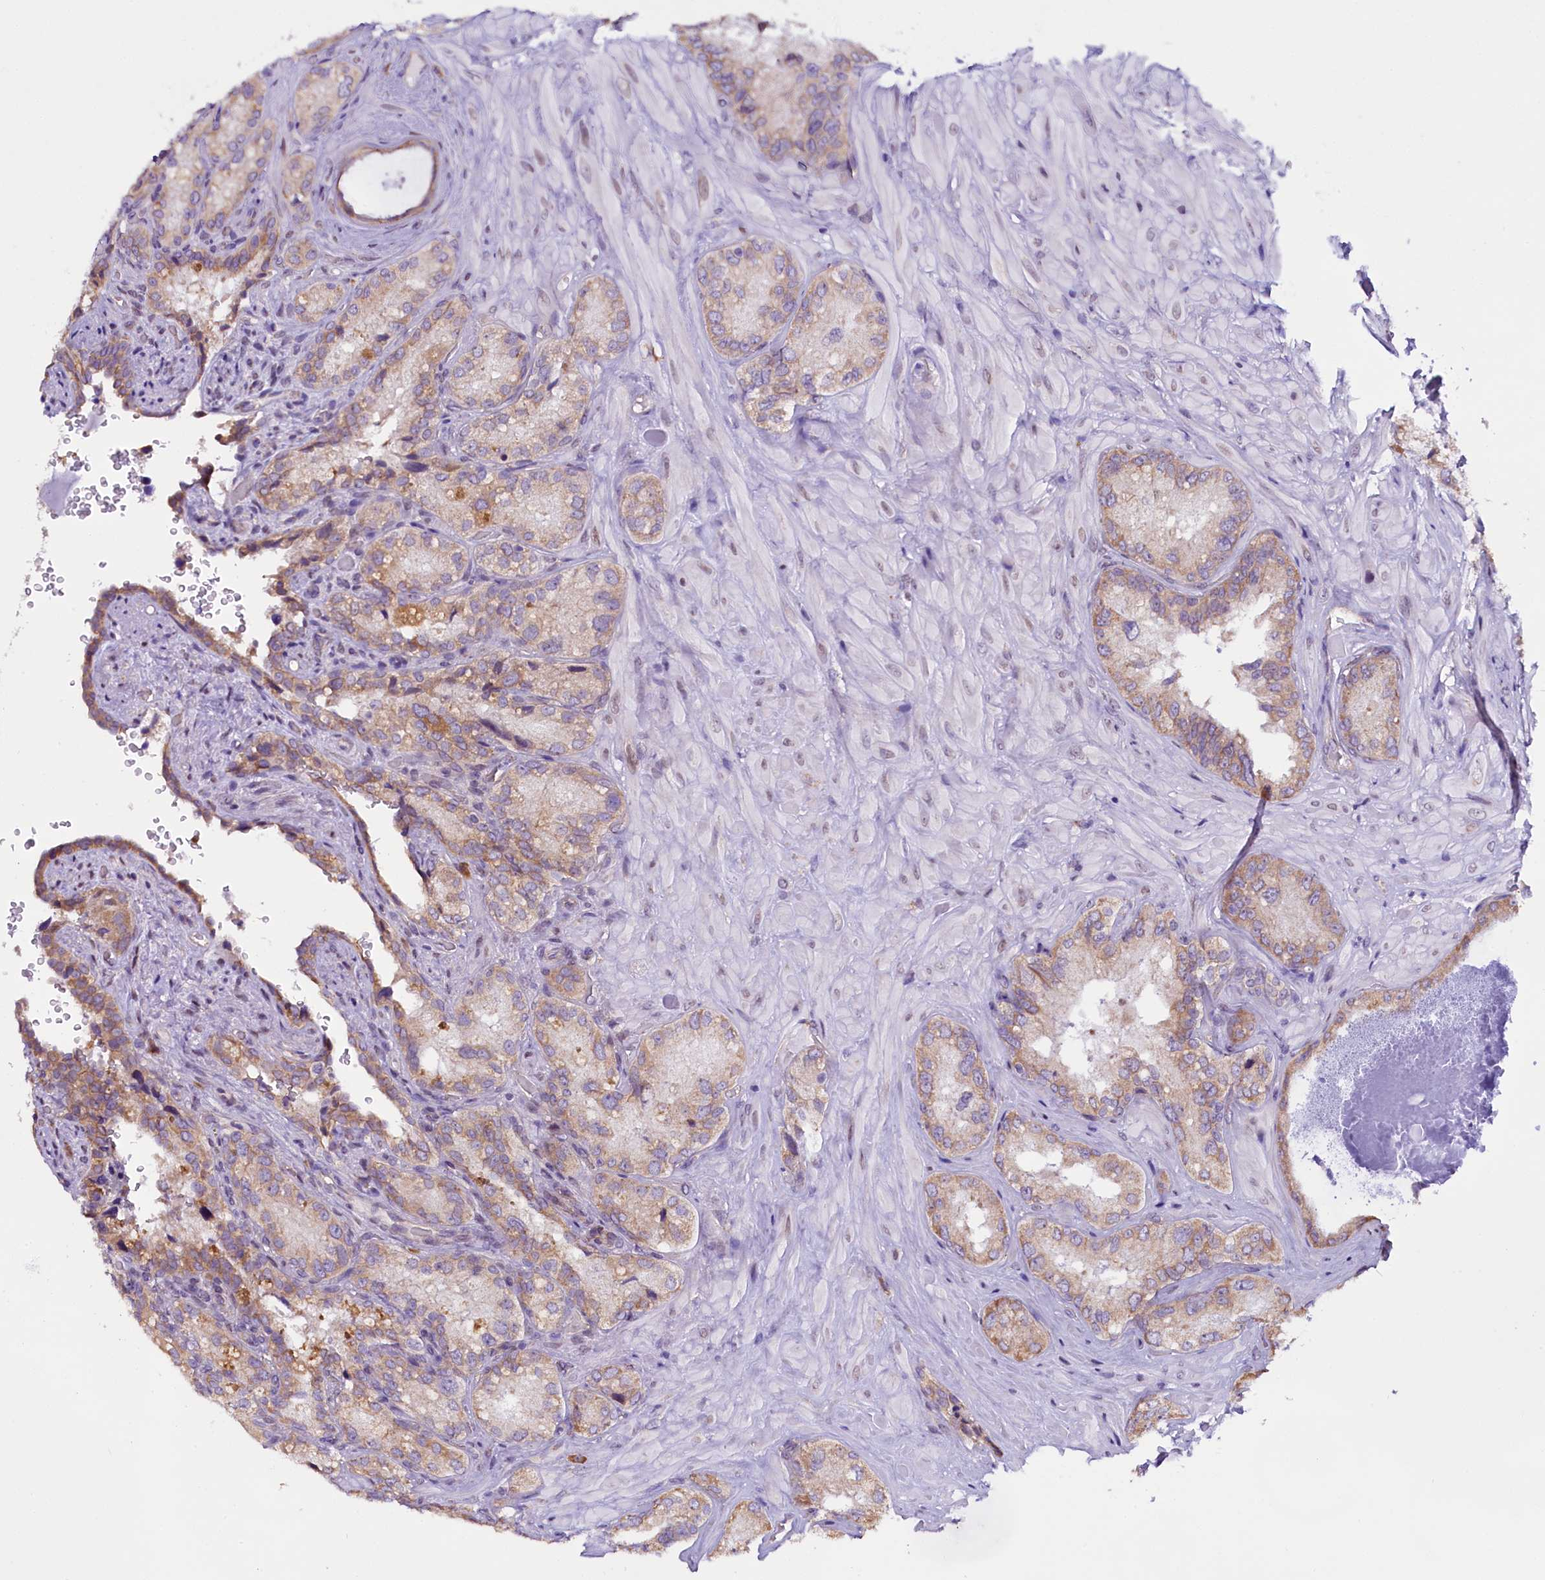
{"staining": {"intensity": "weak", "quantity": "25%-75%", "location": "cytoplasmic/membranous"}, "tissue": "seminal vesicle", "cell_type": "Glandular cells", "image_type": "normal", "snomed": [{"axis": "morphology", "description": "Normal tissue, NOS"}, {"axis": "topography", "description": "Seminal veicle"}, {"axis": "topography", "description": "Peripheral nerve tissue"}], "caption": "IHC image of normal seminal vesicle: seminal vesicle stained using immunohistochemistry reveals low levels of weak protein expression localized specifically in the cytoplasmic/membranous of glandular cells, appearing as a cytoplasmic/membranous brown color.", "gene": "UACA", "patient": {"sex": "male", "age": 67}}